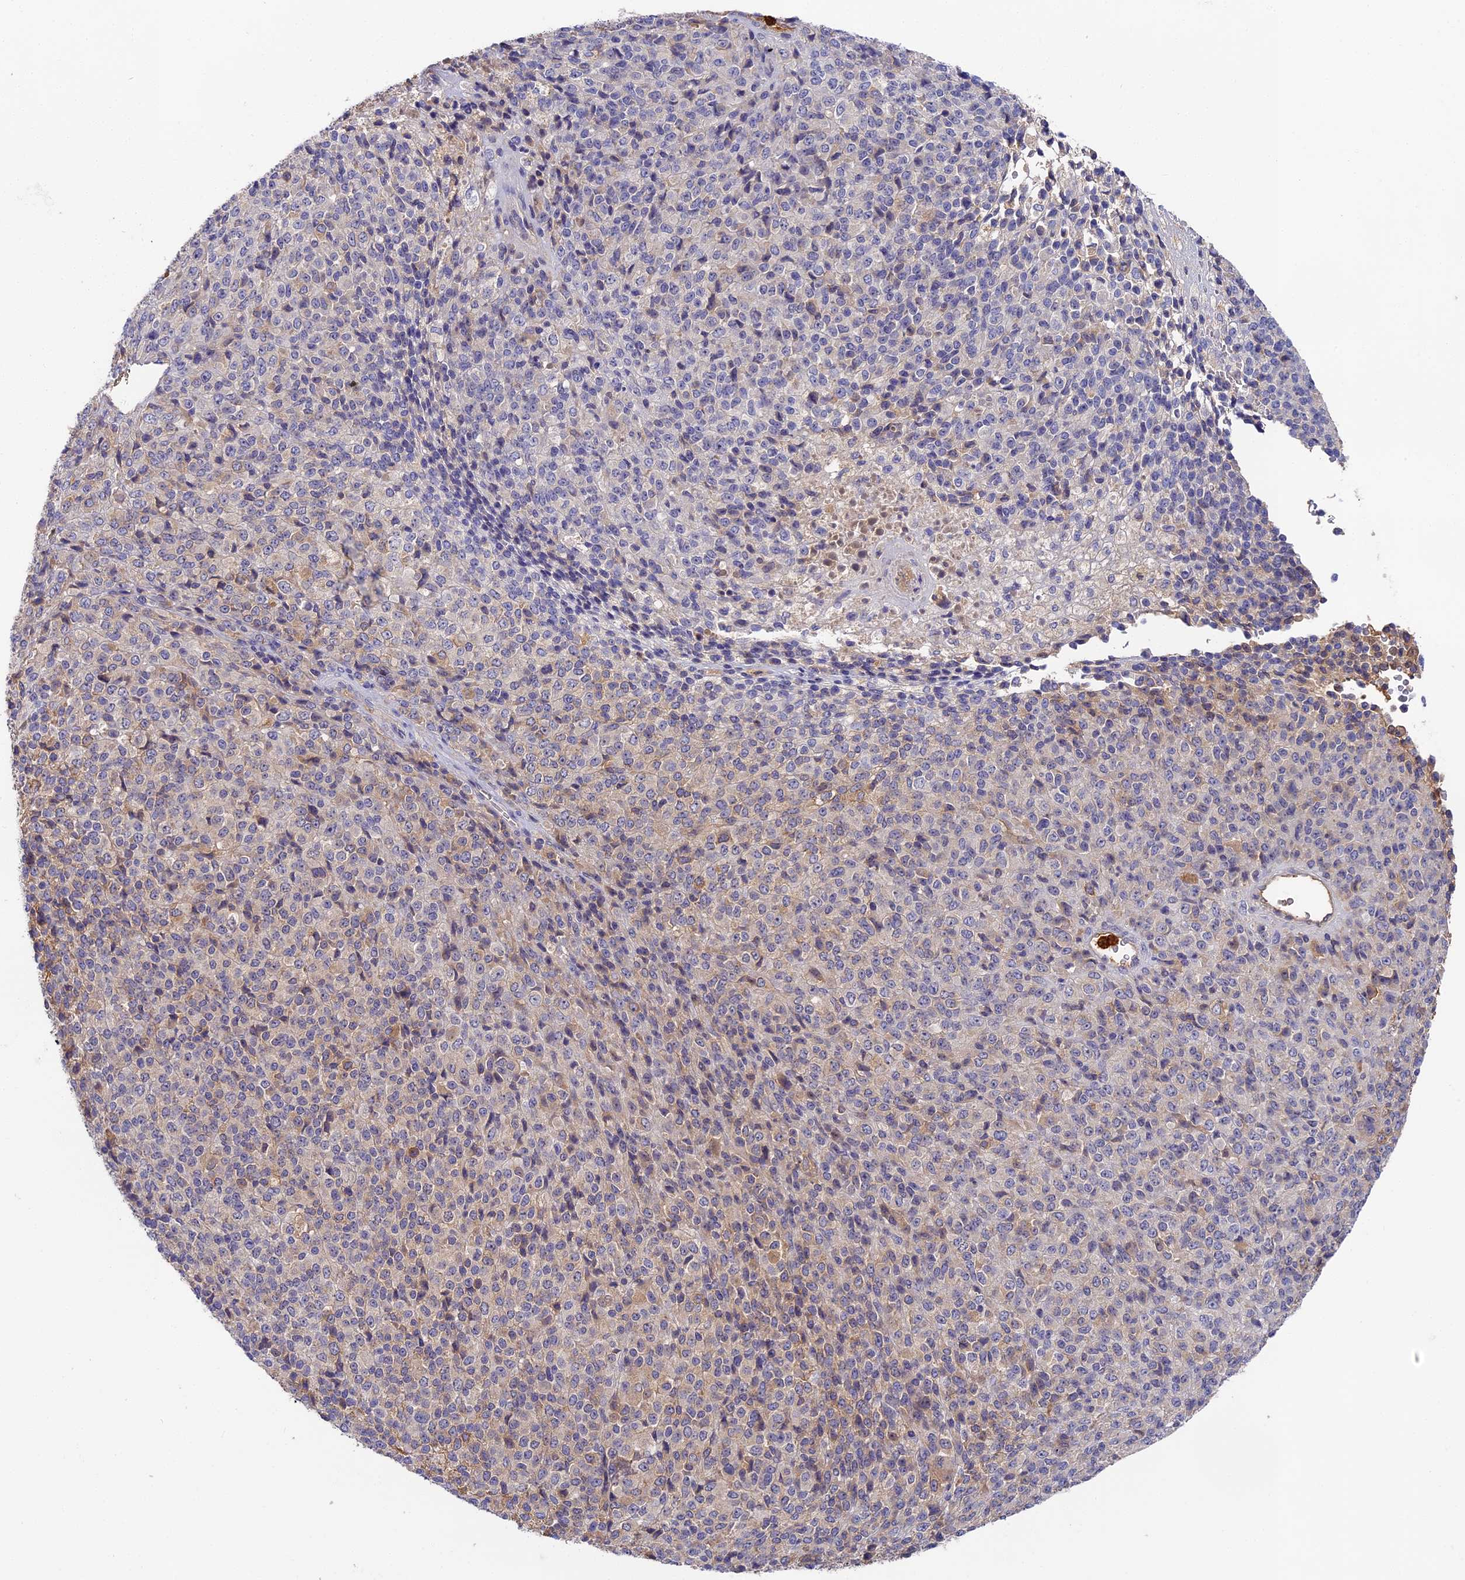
{"staining": {"intensity": "weak", "quantity": "<25%", "location": "cytoplasmic/membranous"}, "tissue": "melanoma", "cell_type": "Tumor cells", "image_type": "cancer", "snomed": [{"axis": "morphology", "description": "Malignant melanoma, Metastatic site"}, {"axis": "topography", "description": "Brain"}], "caption": "This micrograph is of malignant melanoma (metastatic site) stained with immunohistochemistry to label a protein in brown with the nuclei are counter-stained blue. There is no staining in tumor cells.", "gene": "ADGRD1", "patient": {"sex": "female", "age": 56}}